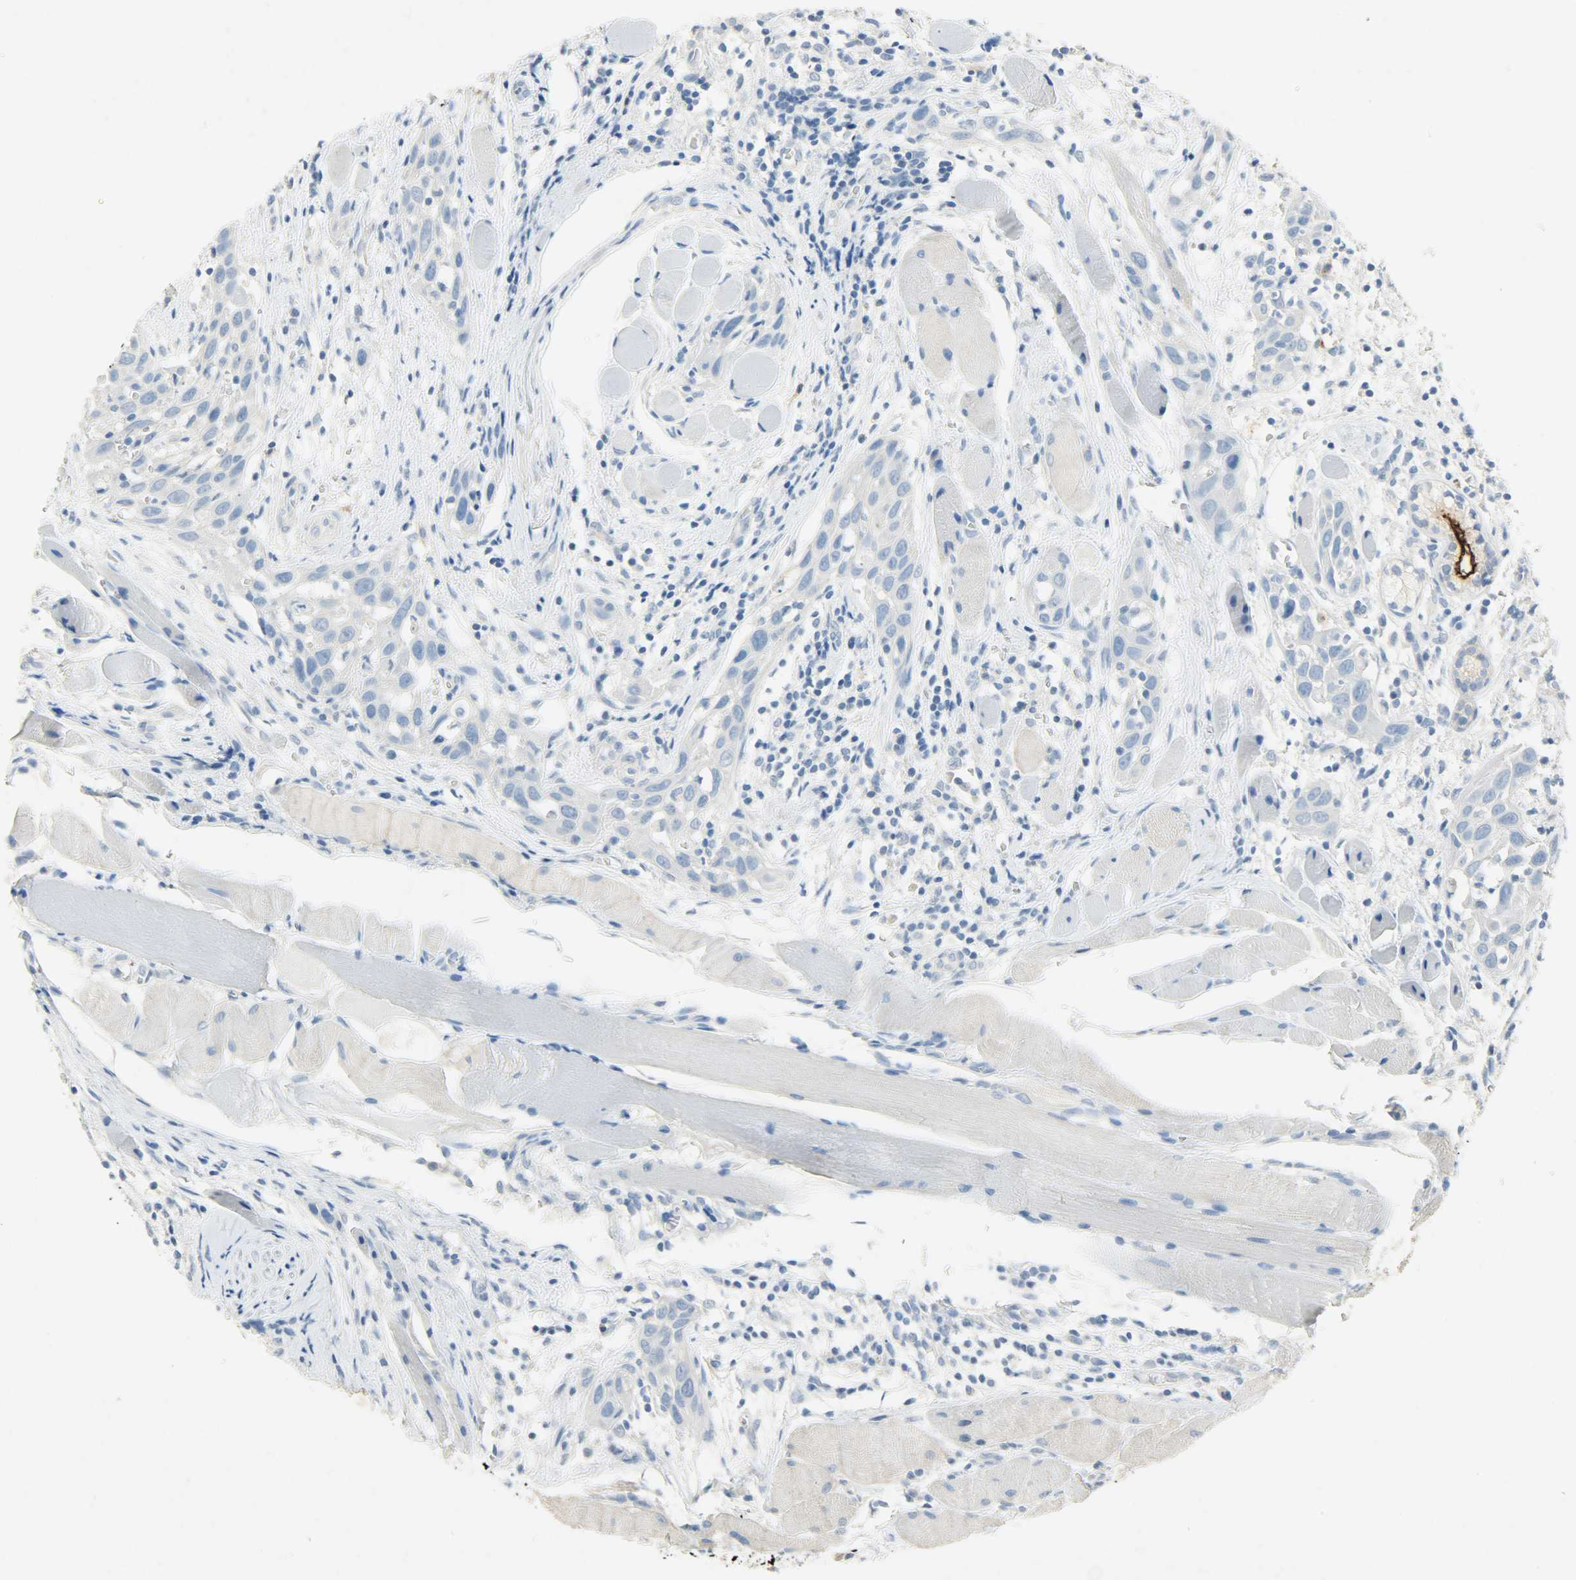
{"staining": {"intensity": "negative", "quantity": "none", "location": "none"}, "tissue": "head and neck cancer", "cell_type": "Tumor cells", "image_type": "cancer", "snomed": [{"axis": "morphology", "description": "Squamous cell carcinoma, NOS"}, {"axis": "topography", "description": "Oral tissue"}, {"axis": "topography", "description": "Head-Neck"}], "caption": "Tumor cells are negative for protein expression in human head and neck cancer (squamous cell carcinoma). Brightfield microscopy of IHC stained with DAB (3,3'-diaminobenzidine) (brown) and hematoxylin (blue), captured at high magnification.", "gene": "PROM1", "patient": {"sex": "female", "age": 50}}